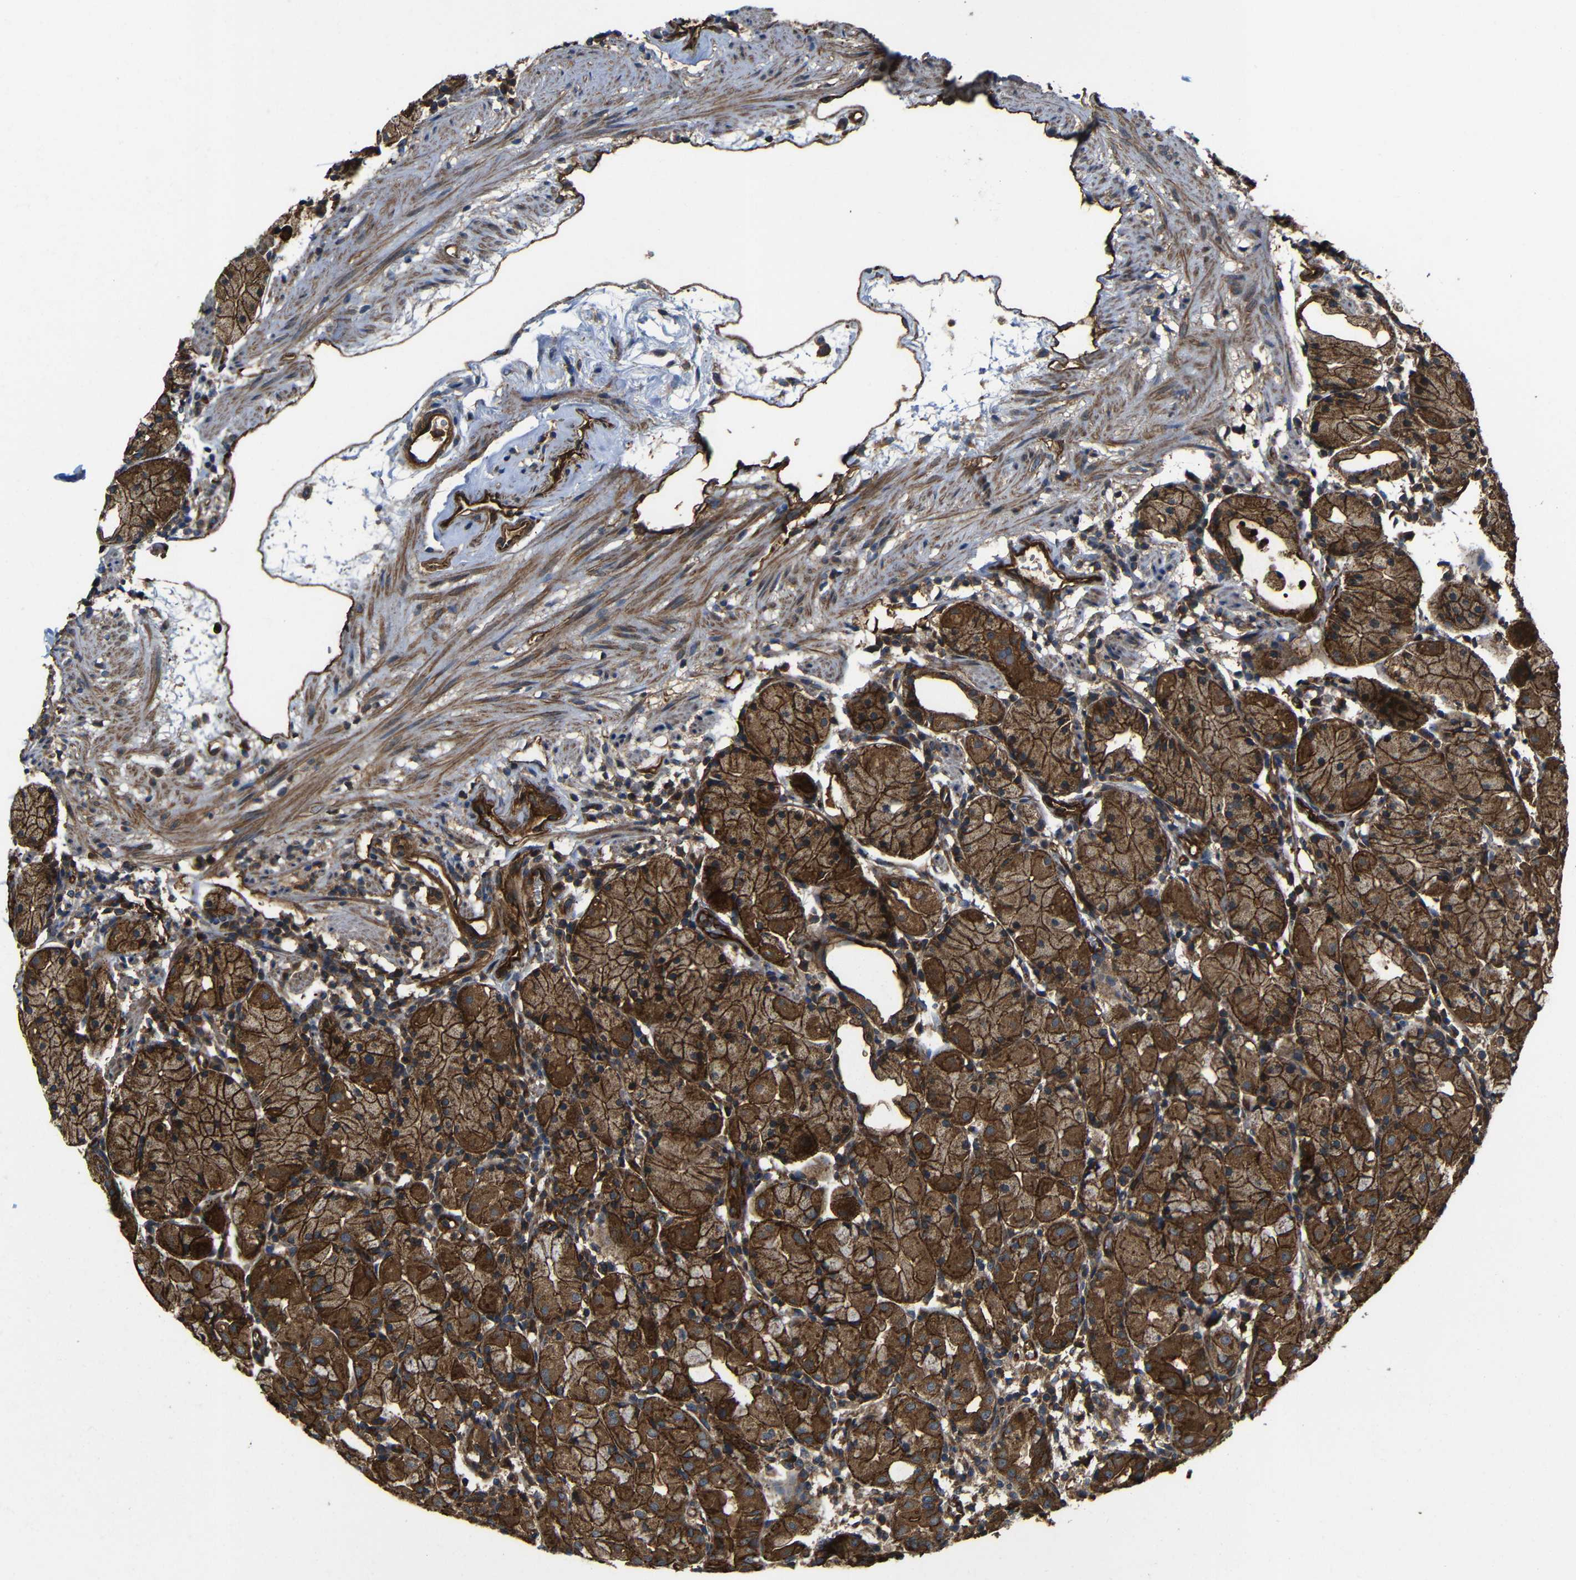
{"staining": {"intensity": "strong", "quantity": ">75%", "location": "cytoplasmic/membranous"}, "tissue": "stomach", "cell_type": "Glandular cells", "image_type": "normal", "snomed": [{"axis": "morphology", "description": "Normal tissue, NOS"}, {"axis": "topography", "description": "Stomach"}, {"axis": "topography", "description": "Stomach, lower"}], "caption": "About >75% of glandular cells in benign stomach show strong cytoplasmic/membranous protein staining as visualized by brown immunohistochemical staining.", "gene": "PTCH1", "patient": {"sex": "female", "age": 75}}